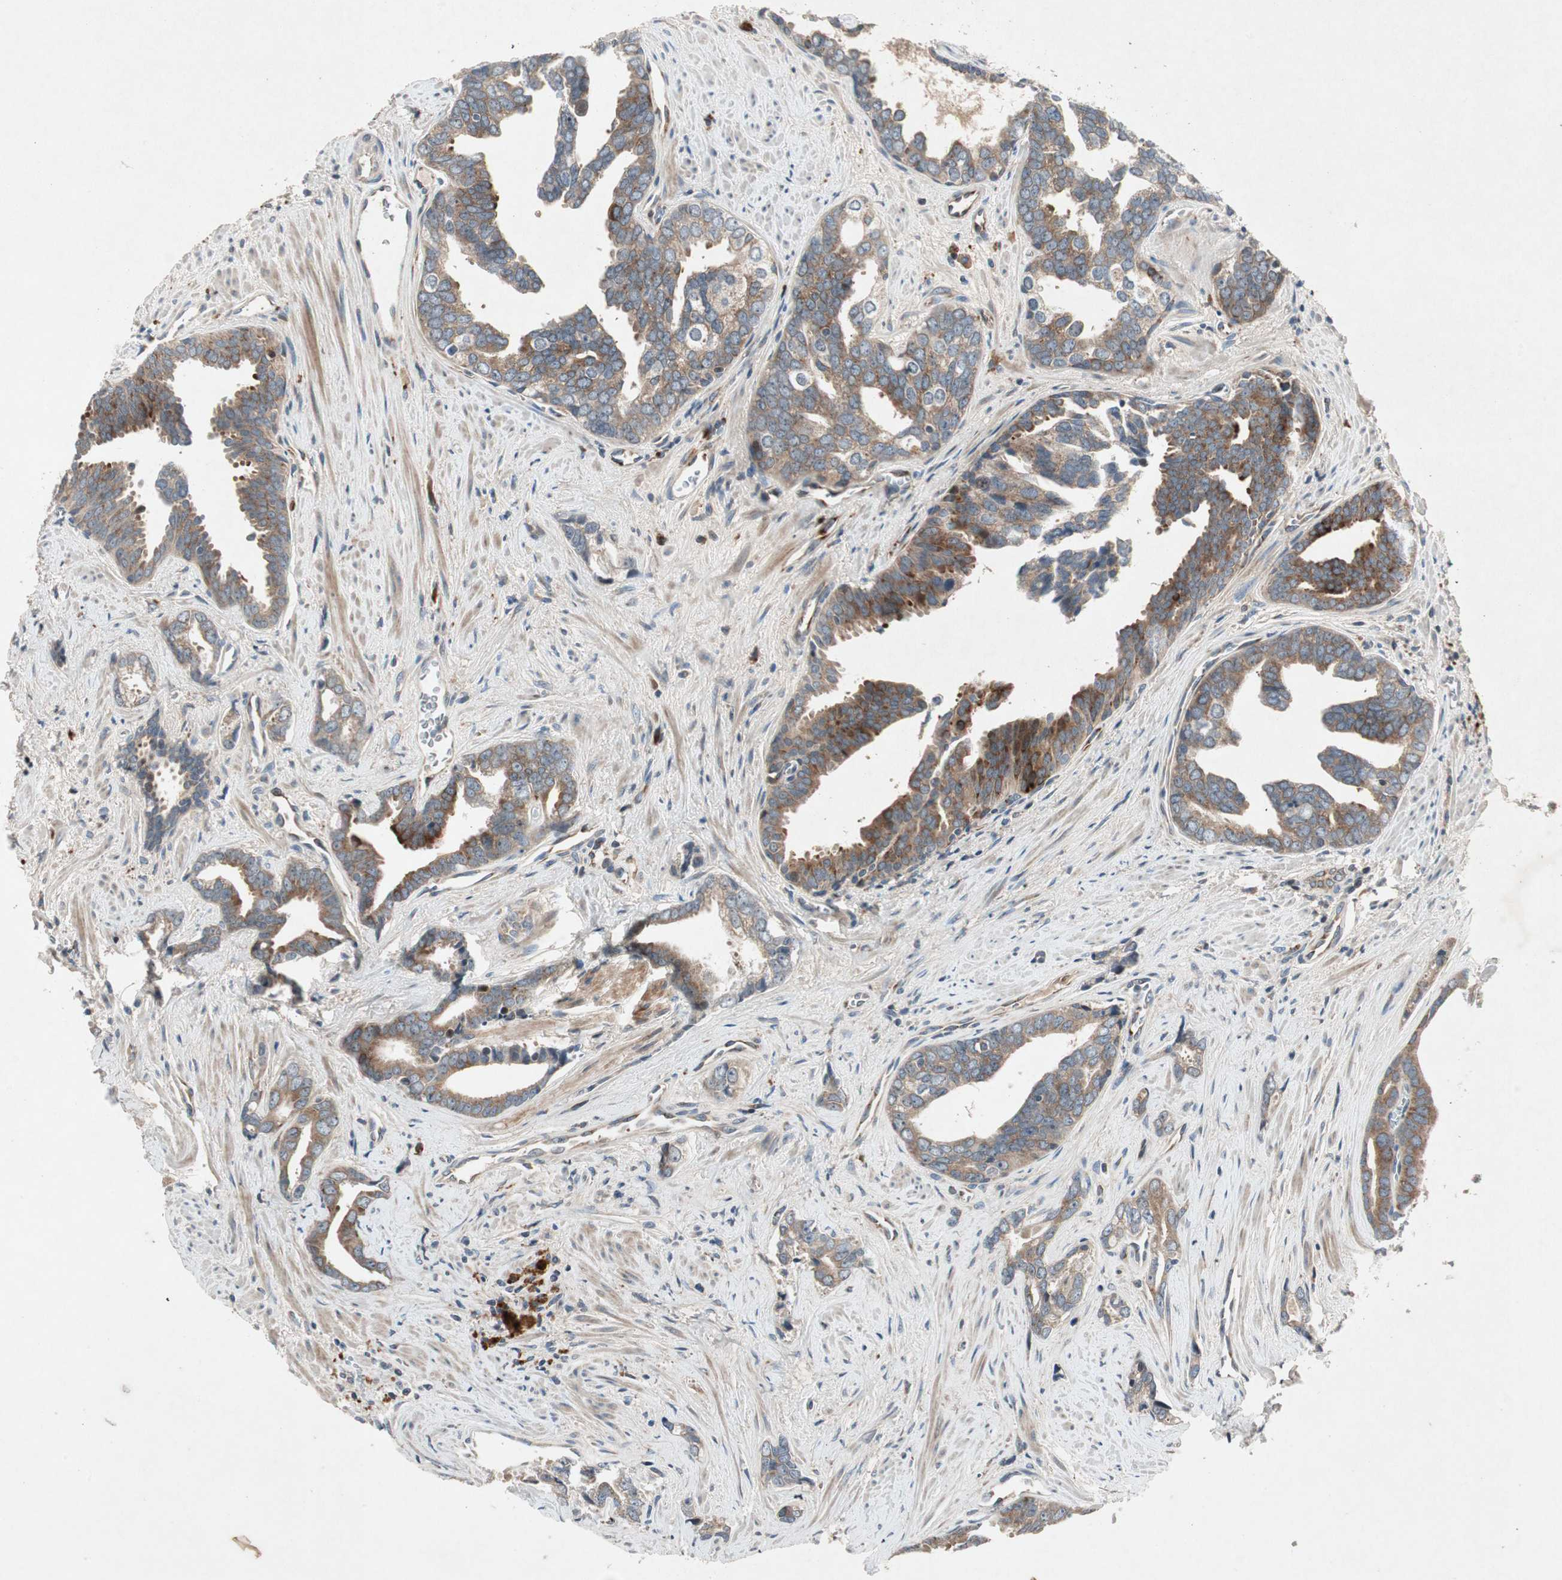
{"staining": {"intensity": "moderate", "quantity": ">75%", "location": "cytoplasmic/membranous"}, "tissue": "prostate cancer", "cell_type": "Tumor cells", "image_type": "cancer", "snomed": [{"axis": "morphology", "description": "Adenocarcinoma, High grade"}, {"axis": "topography", "description": "Prostate"}], "caption": "Immunohistochemical staining of high-grade adenocarcinoma (prostate) displays medium levels of moderate cytoplasmic/membranous protein staining in about >75% of tumor cells.", "gene": "APOO", "patient": {"sex": "male", "age": 67}}